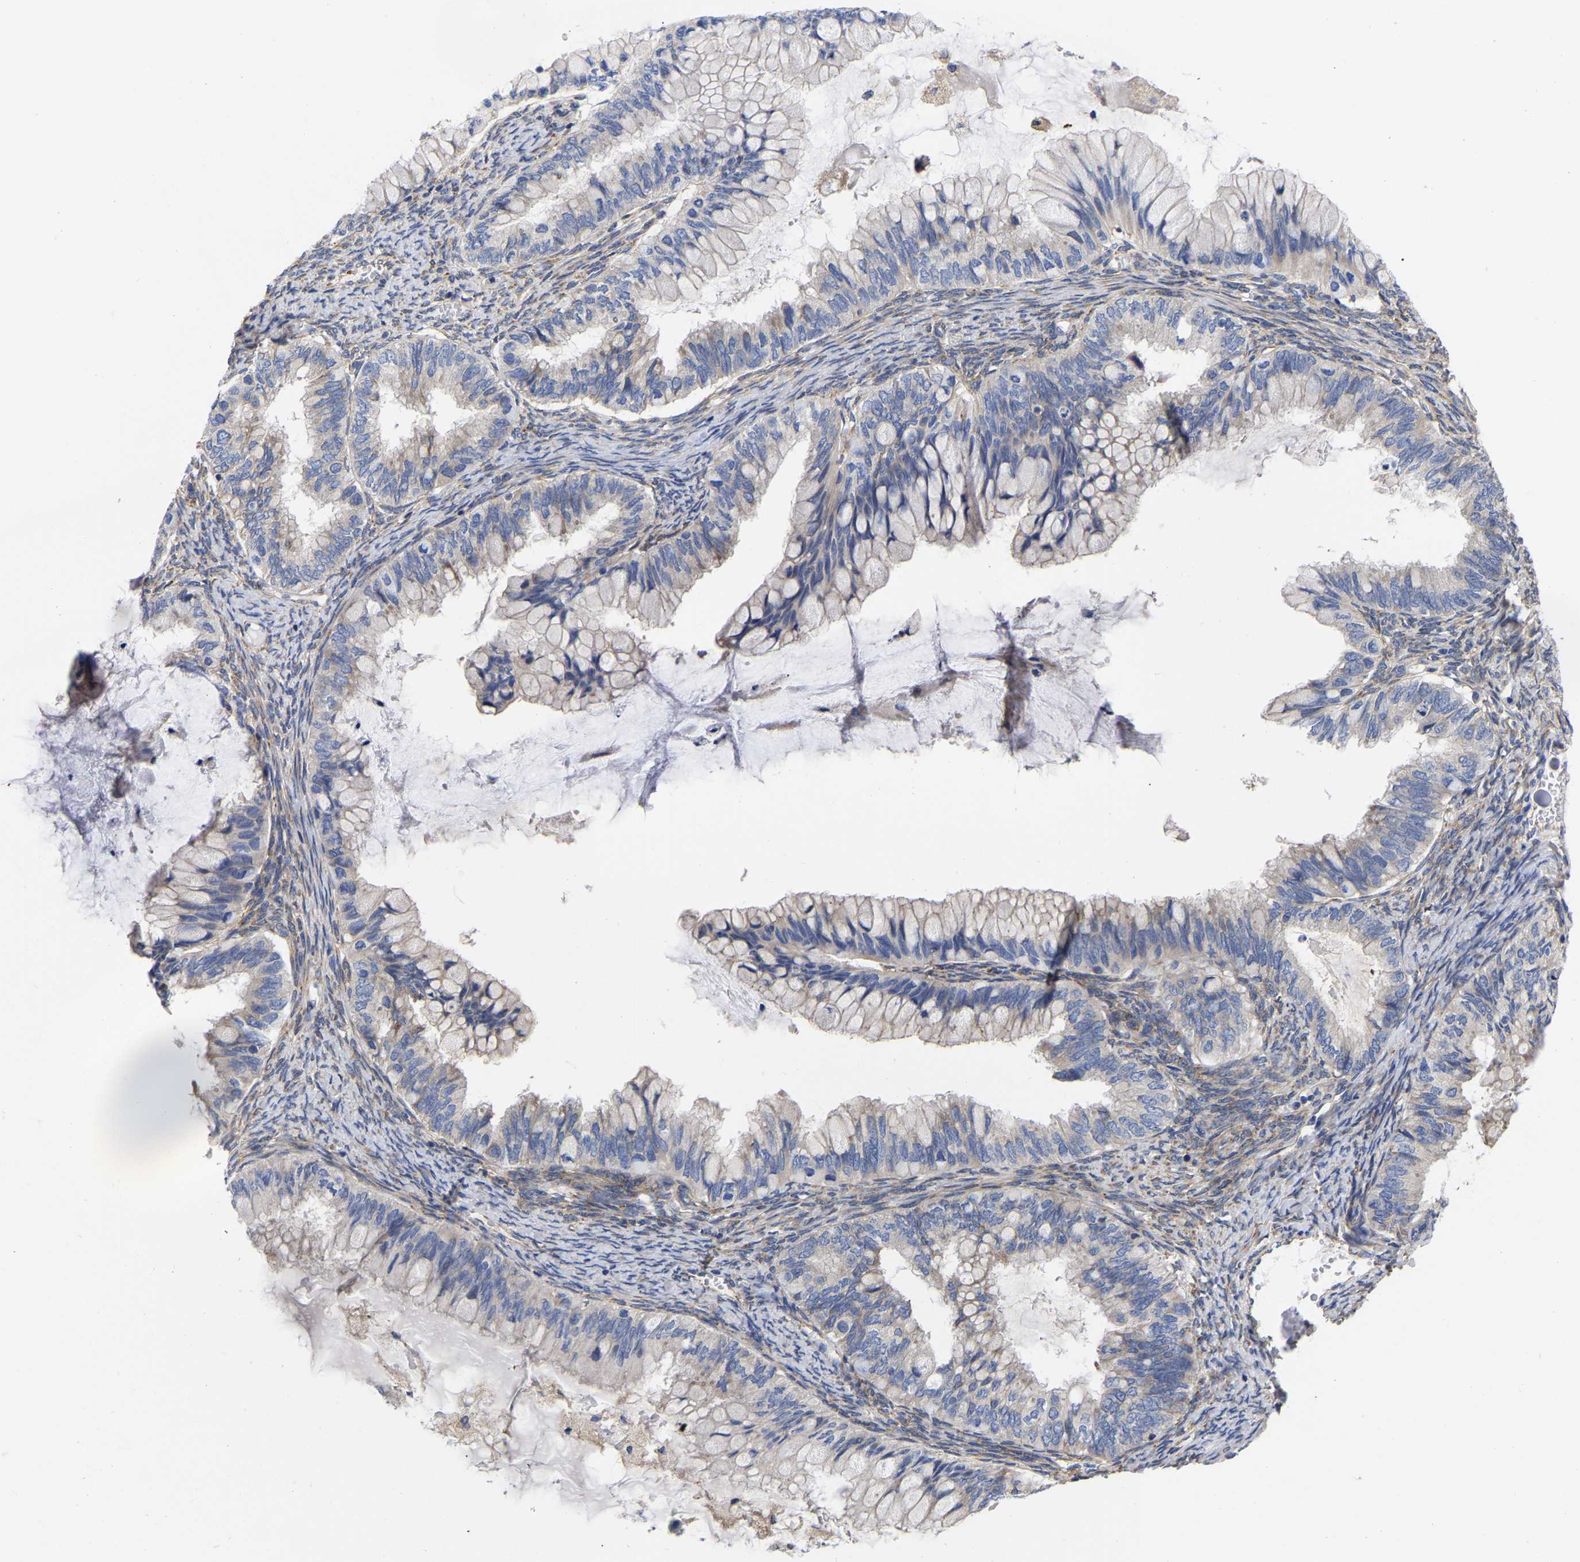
{"staining": {"intensity": "weak", "quantity": "<25%", "location": "cytoplasmic/membranous"}, "tissue": "ovarian cancer", "cell_type": "Tumor cells", "image_type": "cancer", "snomed": [{"axis": "morphology", "description": "Cystadenocarcinoma, mucinous, NOS"}, {"axis": "topography", "description": "Ovary"}], "caption": "DAB (3,3'-diaminobenzidine) immunohistochemical staining of ovarian cancer exhibits no significant positivity in tumor cells.", "gene": "CFAP298", "patient": {"sex": "female", "age": 80}}